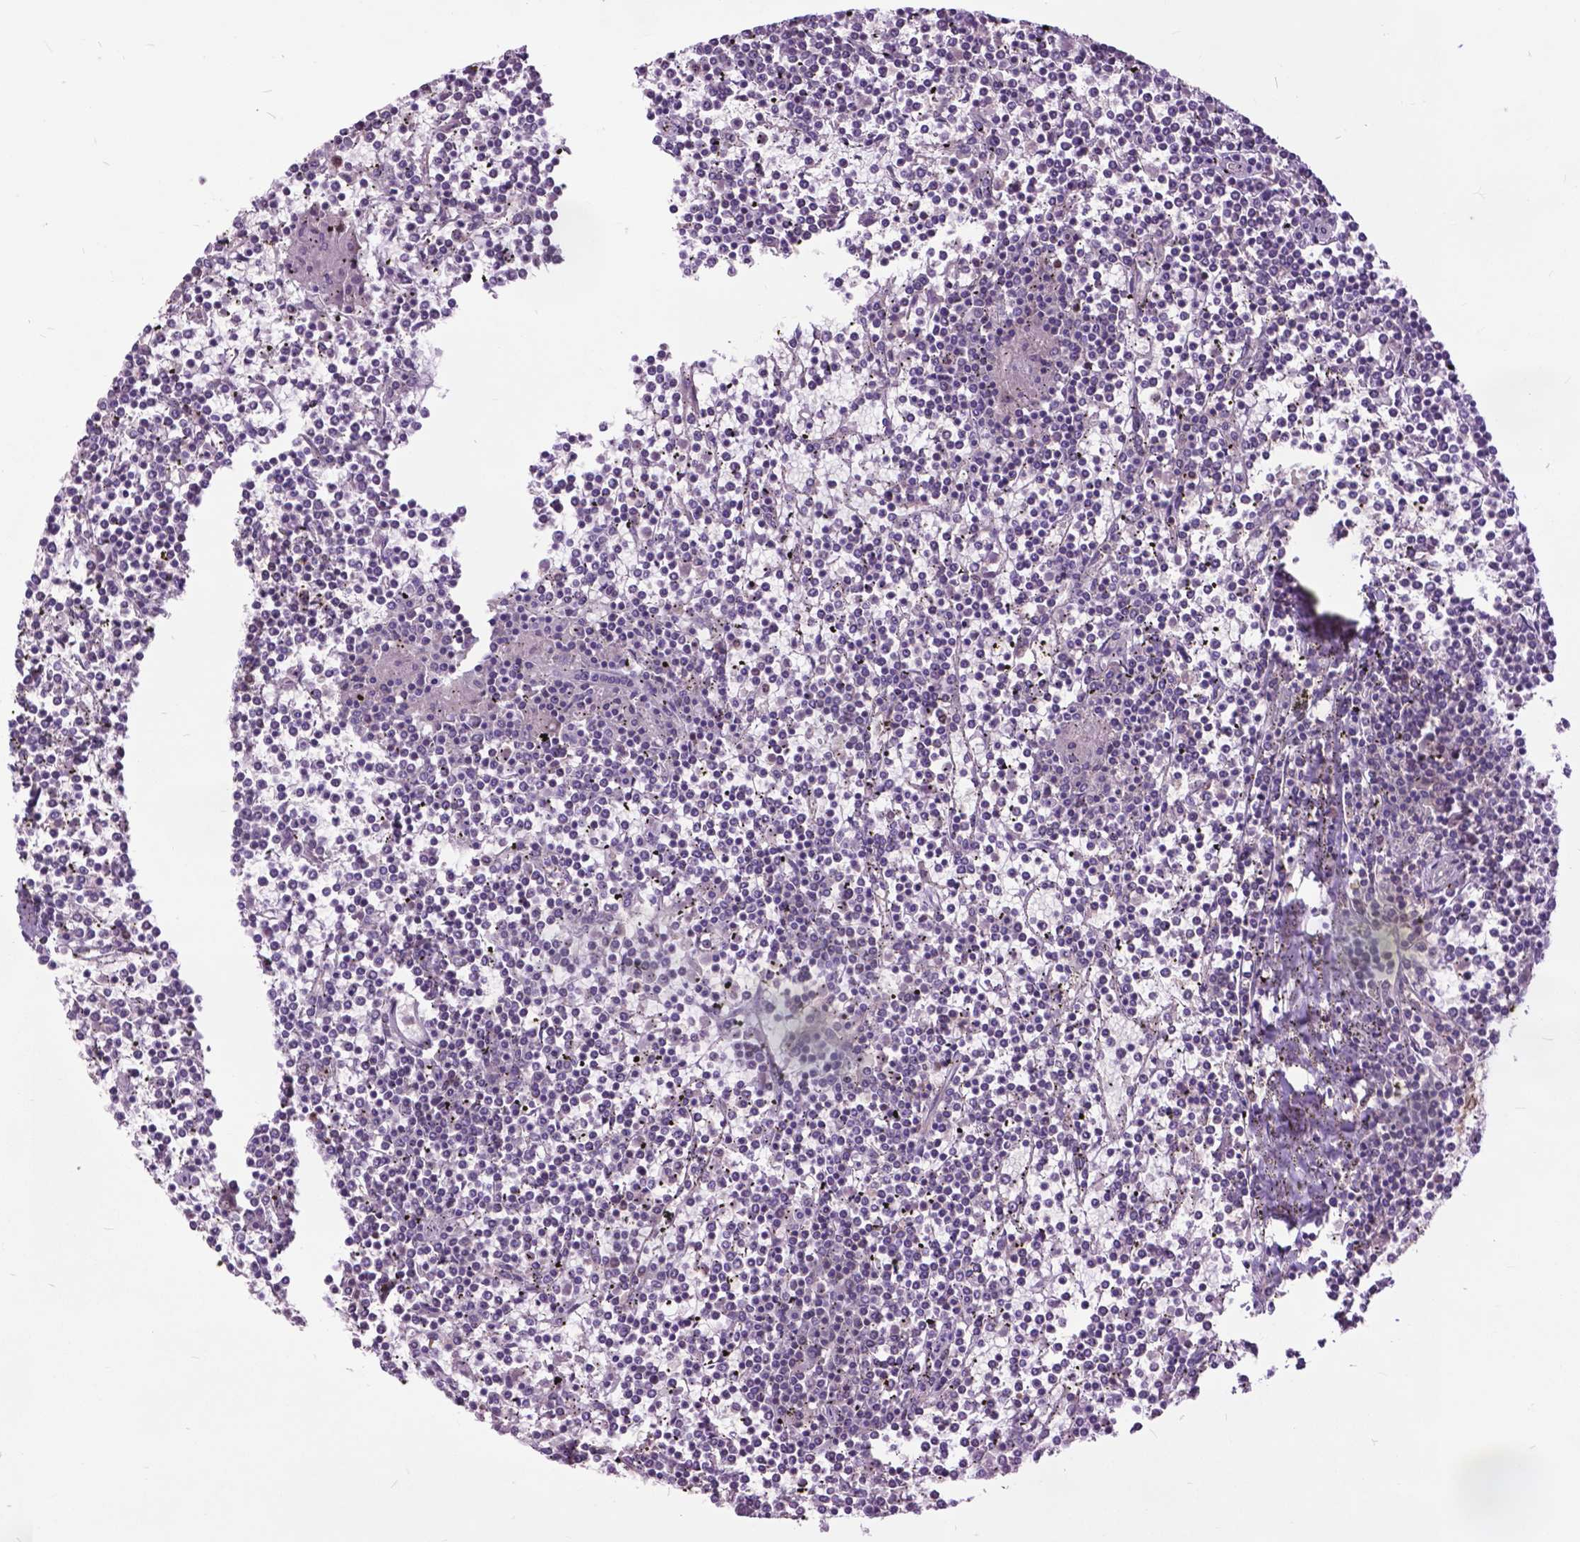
{"staining": {"intensity": "negative", "quantity": "none", "location": "none"}, "tissue": "lymphoma", "cell_type": "Tumor cells", "image_type": "cancer", "snomed": [{"axis": "morphology", "description": "Malignant lymphoma, non-Hodgkin's type, Low grade"}, {"axis": "topography", "description": "Spleen"}], "caption": "Immunohistochemical staining of human low-grade malignant lymphoma, non-Hodgkin's type demonstrates no significant positivity in tumor cells.", "gene": "ARAF", "patient": {"sex": "female", "age": 19}}